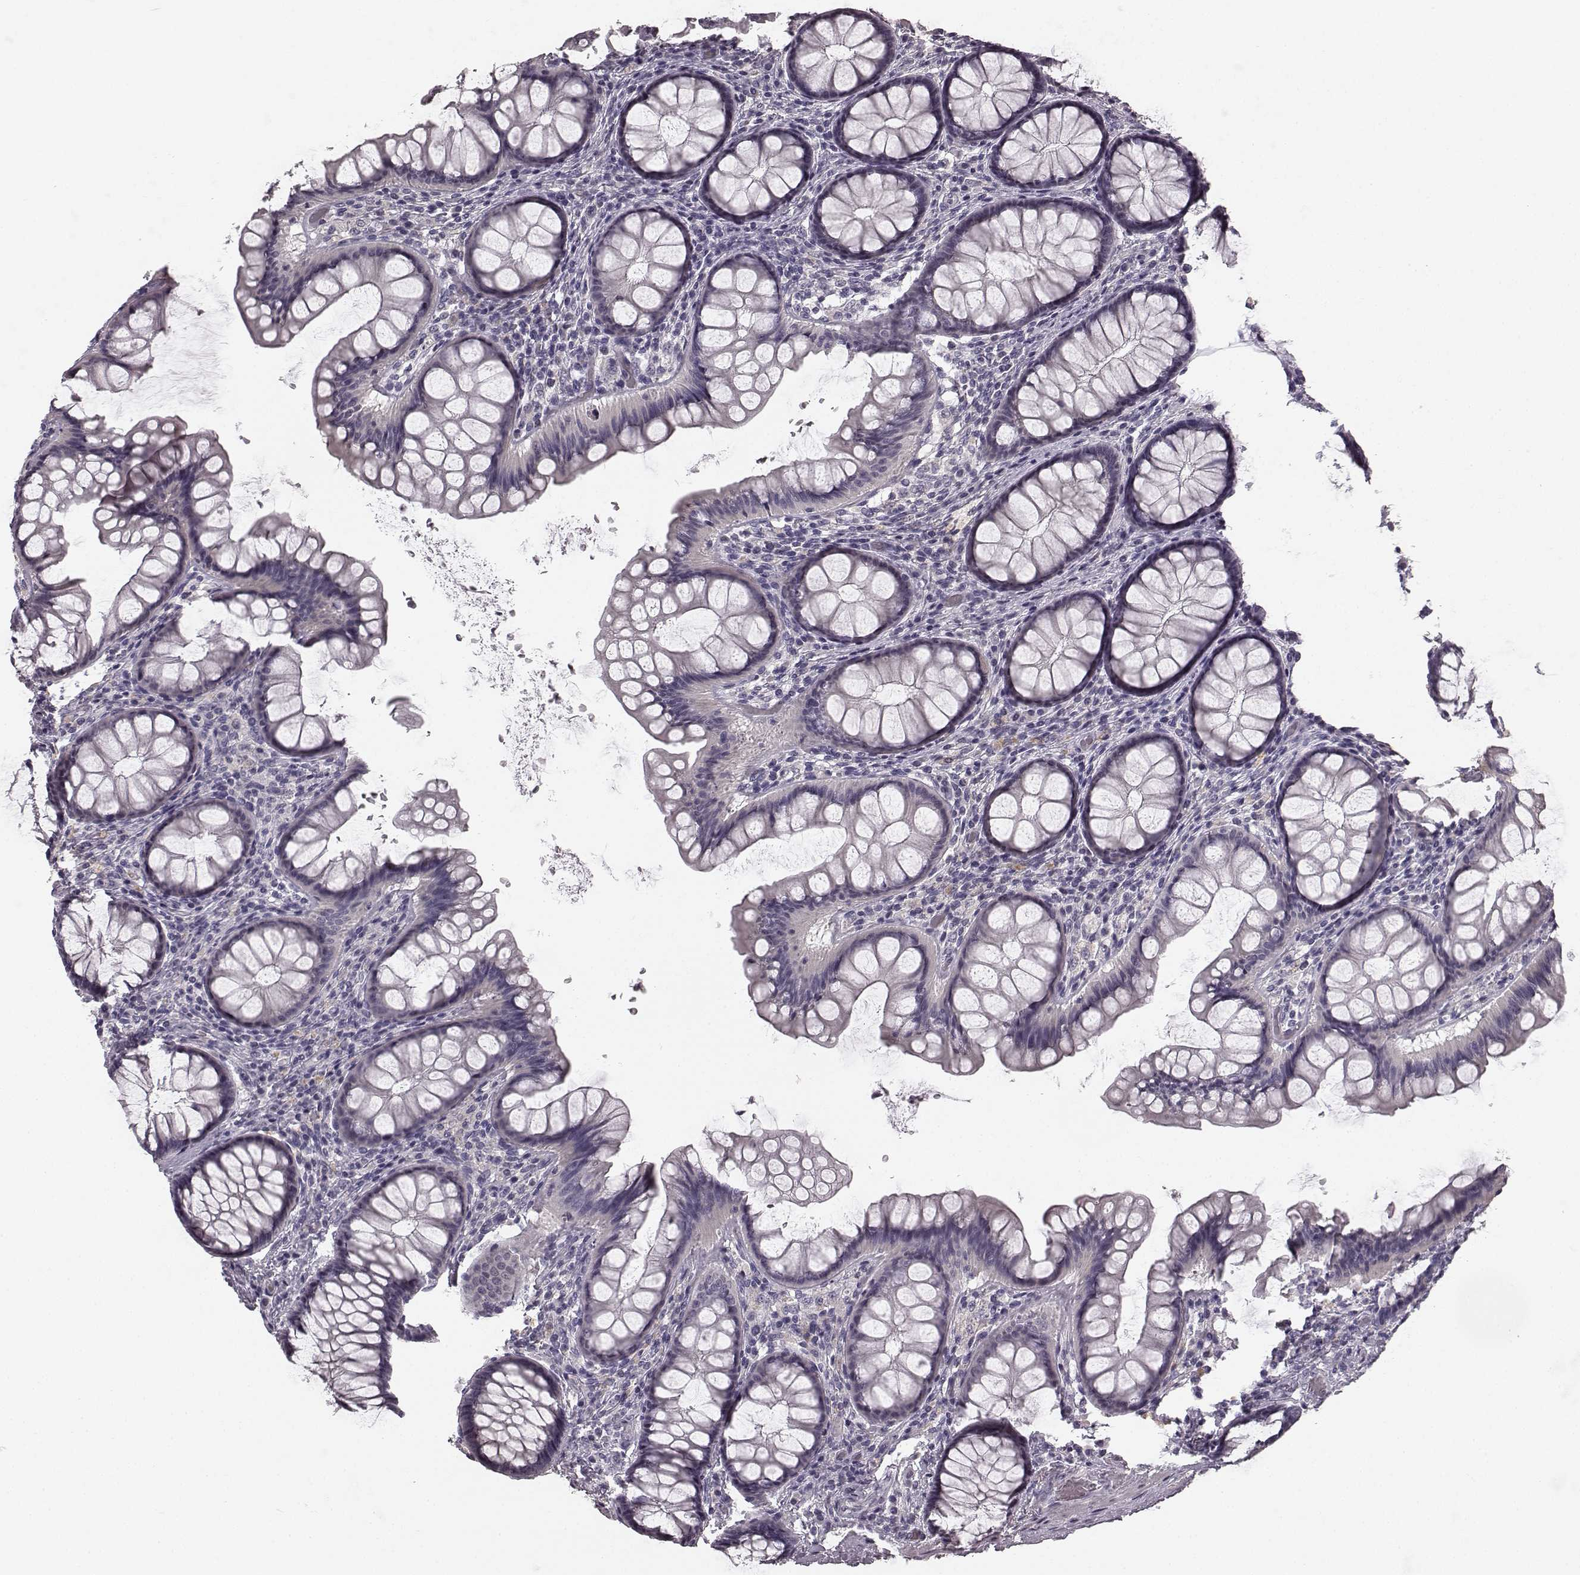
{"staining": {"intensity": "negative", "quantity": "none", "location": "none"}, "tissue": "colon", "cell_type": "Endothelial cells", "image_type": "normal", "snomed": [{"axis": "morphology", "description": "Normal tissue, NOS"}, {"axis": "topography", "description": "Colon"}], "caption": "Immunohistochemistry of normal colon shows no positivity in endothelial cells. Brightfield microscopy of immunohistochemistry stained with DAB (brown) and hematoxylin (blue), captured at high magnification.", "gene": "RIT2", "patient": {"sex": "female", "age": 65}}